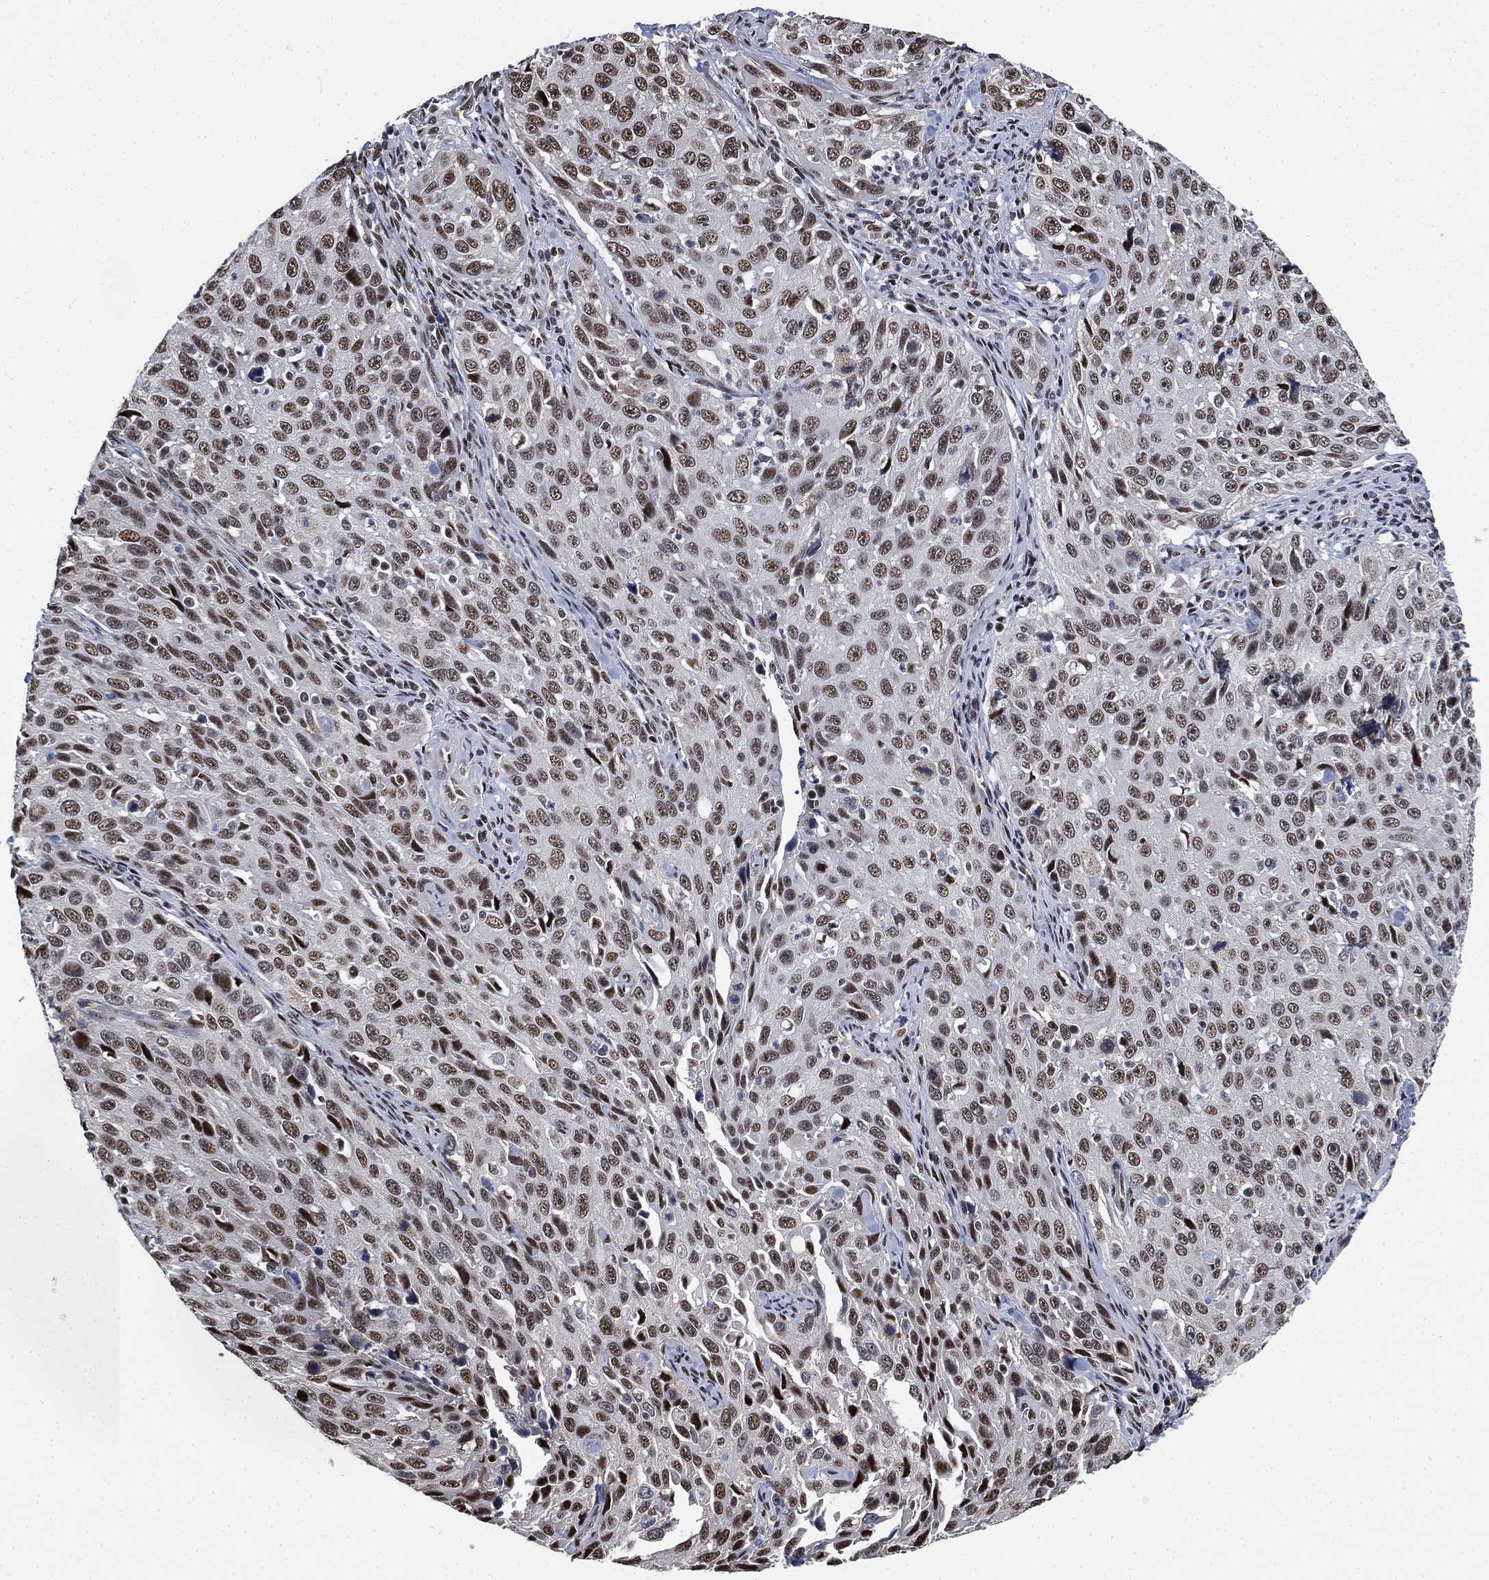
{"staining": {"intensity": "moderate", "quantity": "25%-75%", "location": "nuclear"}, "tissue": "cervical cancer", "cell_type": "Tumor cells", "image_type": "cancer", "snomed": [{"axis": "morphology", "description": "Squamous cell carcinoma, NOS"}, {"axis": "topography", "description": "Cervix"}], "caption": "The micrograph demonstrates a brown stain indicating the presence of a protein in the nuclear of tumor cells in cervical cancer (squamous cell carcinoma). Using DAB (3,3'-diaminobenzidine) (brown) and hematoxylin (blue) stains, captured at high magnification using brightfield microscopy.", "gene": "ZSCAN30", "patient": {"sex": "female", "age": 26}}